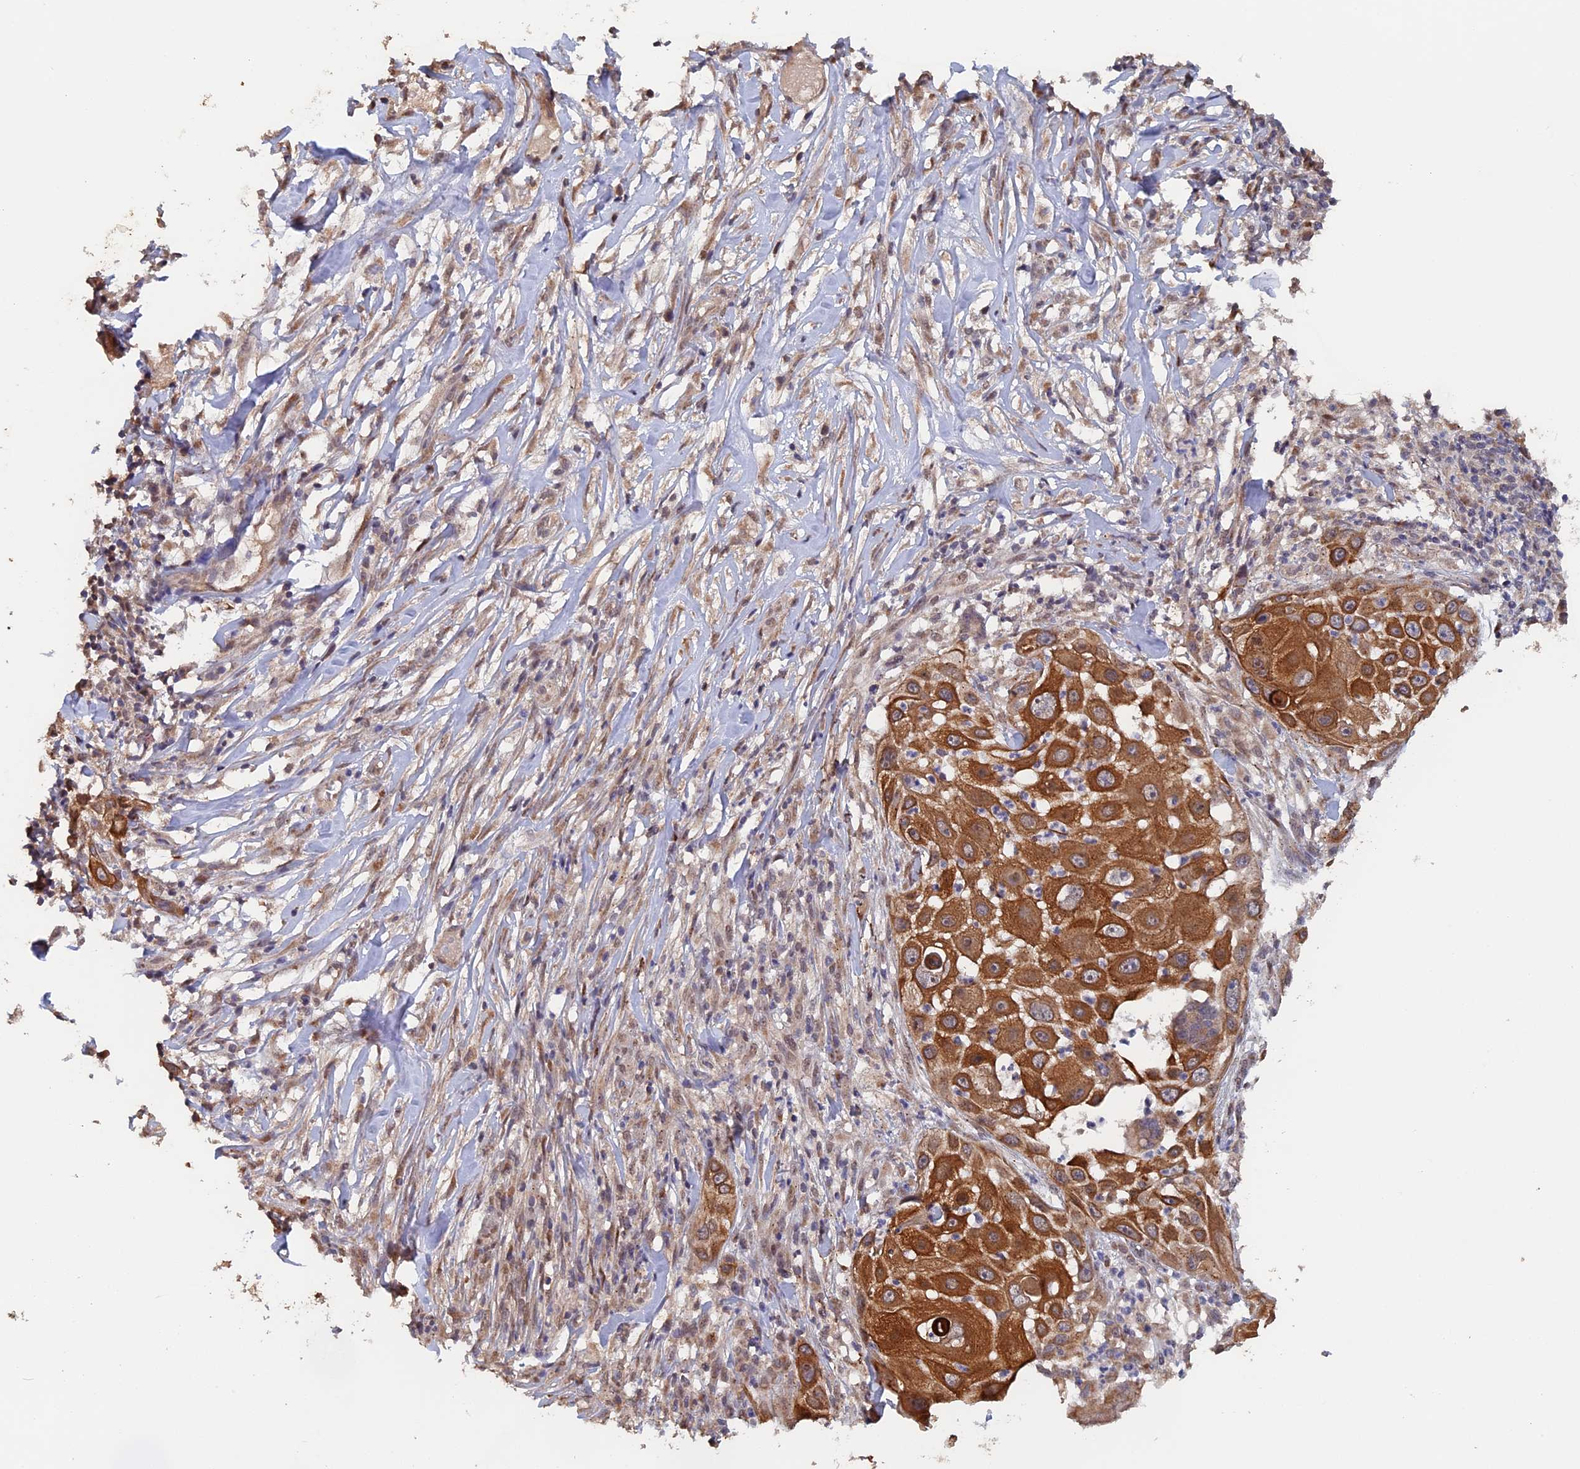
{"staining": {"intensity": "strong", "quantity": ">75%", "location": "cytoplasmic/membranous"}, "tissue": "skin cancer", "cell_type": "Tumor cells", "image_type": "cancer", "snomed": [{"axis": "morphology", "description": "Squamous cell carcinoma, NOS"}, {"axis": "topography", "description": "Skin"}], "caption": "A high-resolution micrograph shows IHC staining of skin squamous cell carcinoma, which shows strong cytoplasmic/membranous staining in about >75% of tumor cells.", "gene": "PIGQ", "patient": {"sex": "female", "age": 44}}